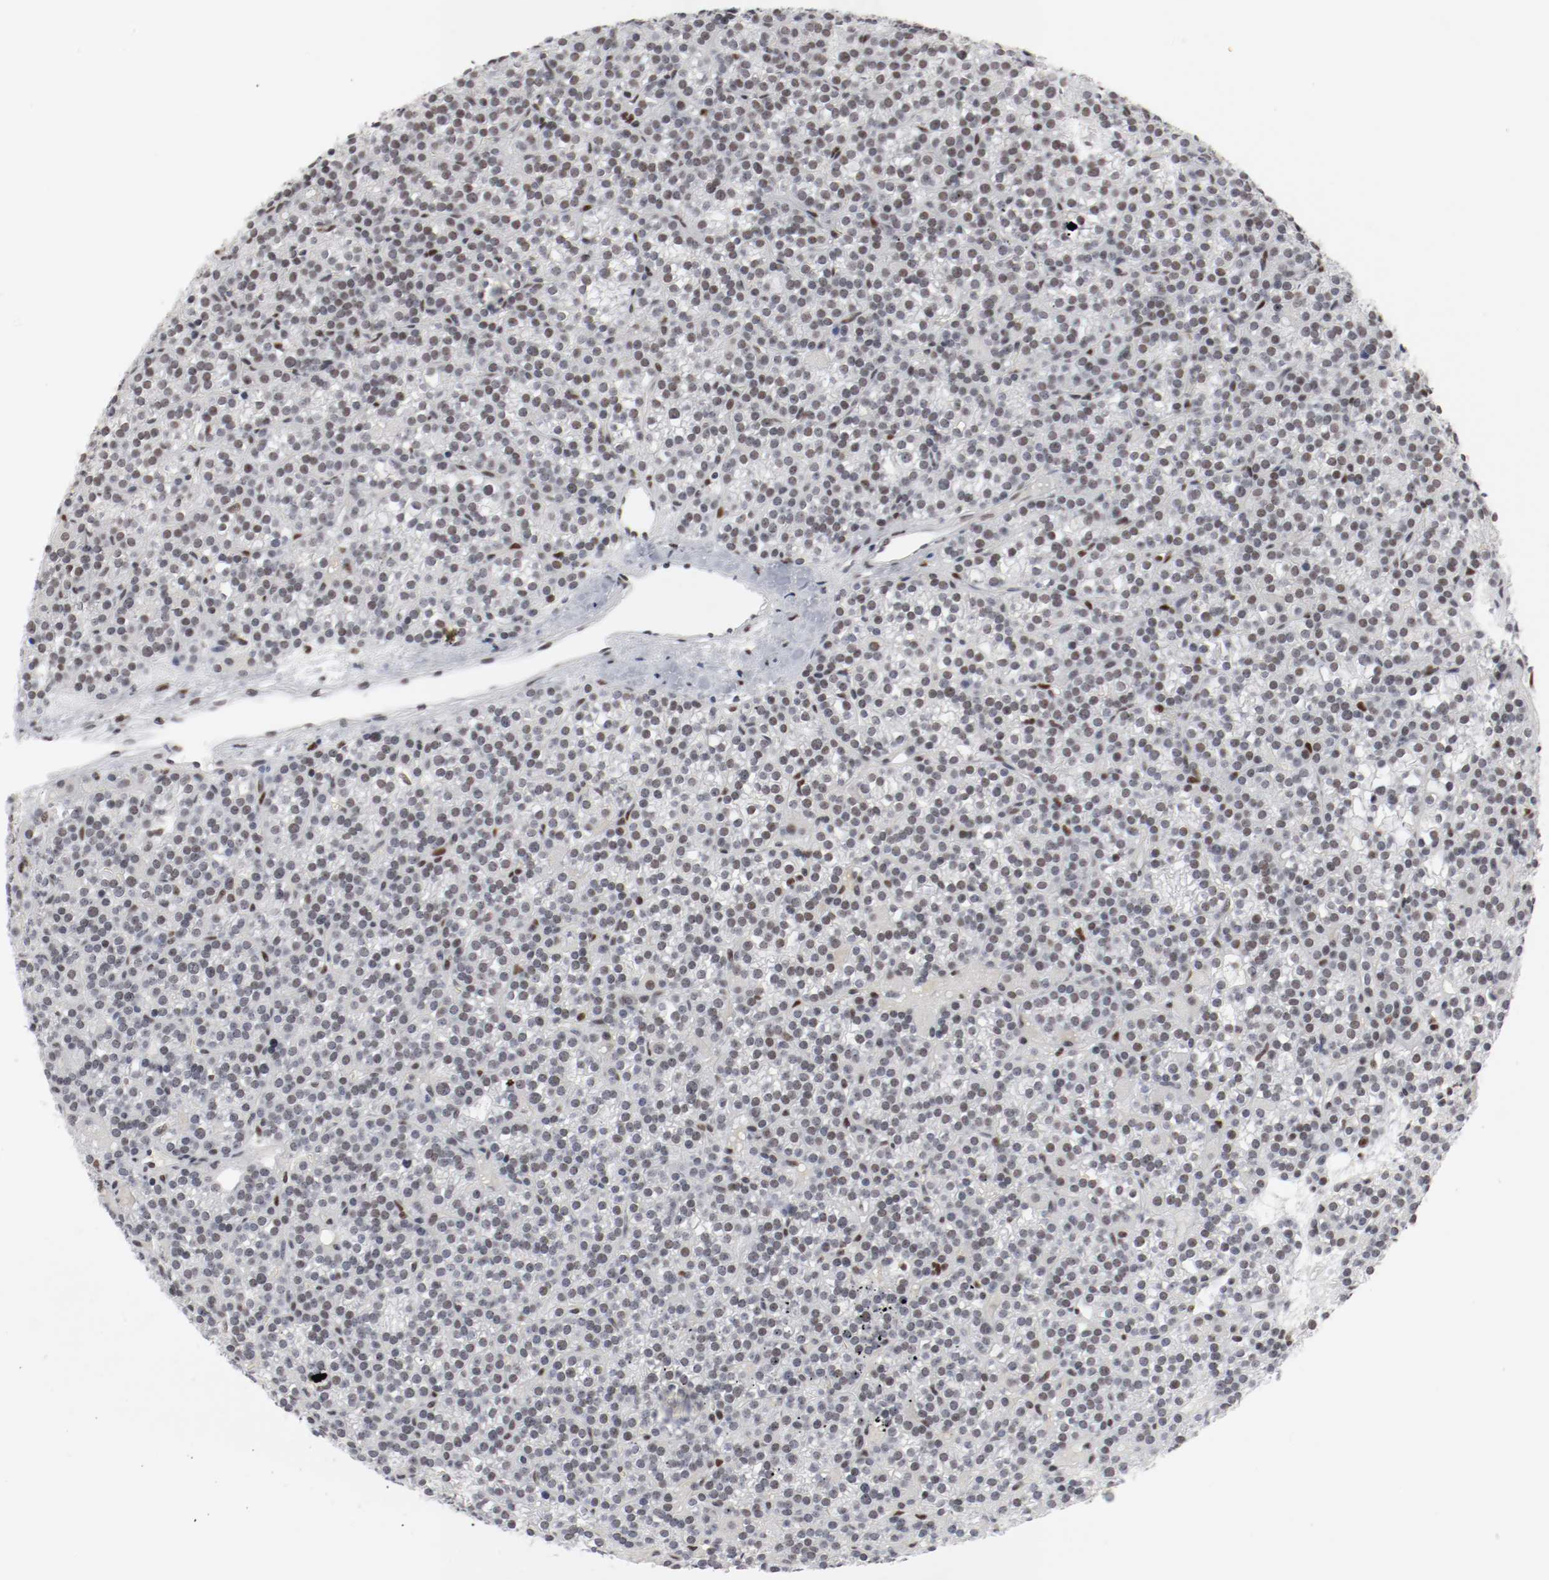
{"staining": {"intensity": "weak", "quantity": ">75%", "location": "nuclear"}, "tissue": "parathyroid gland", "cell_type": "Glandular cells", "image_type": "normal", "snomed": [{"axis": "morphology", "description": "Normal tissue, NOS"}, {"axis": "topography", "description": "Parathyroid gland"}], "caption": "About >75% of glandular cells in unremarkable parathyroid gland reveal weak nuclear protein staining as visualized by brown immunohistochemical staining.", "gene": "ARNT", "patient": {"sex": "female", "age": 50}}